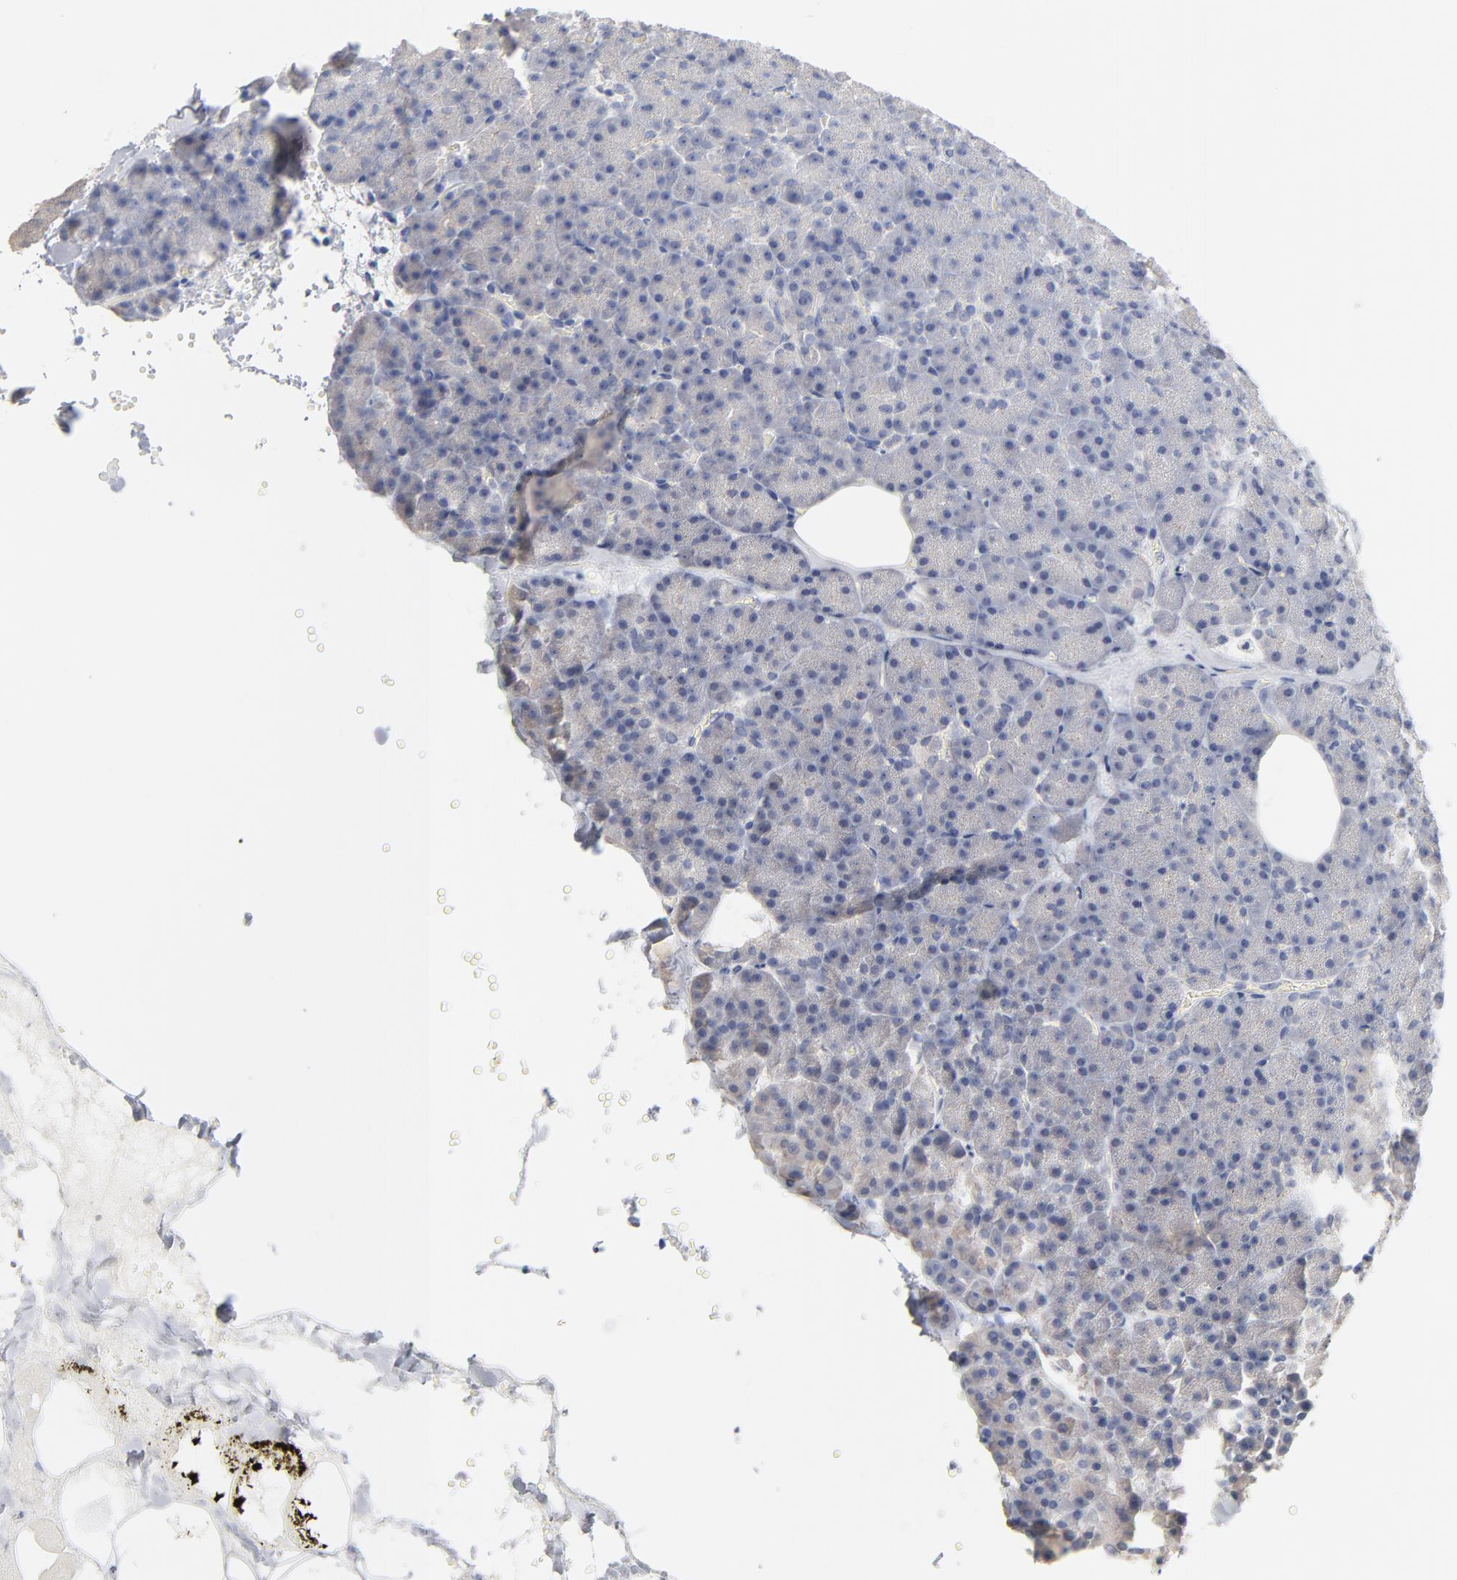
{"staining": {"intensity": "weak", "quantity": ">75%", "location": "cytoplasmic/membranous"}, "tissue": "pancreas", "cell_type": "Exocrine glandular cells", "image_type": "normal", "snomed": [{"axis": "morphology", "description": "Normal tissue, NOS"}, {"axis": "topography", "description": "Pancreas"}], "caption": "Protein staining exhibits weak cytoplasmic/membranous expression in approximately >75% of exocrine glandular cells in benign pancreas.", "gene": "DNAL4", "patient": {"sex": "female", "age": 35}}